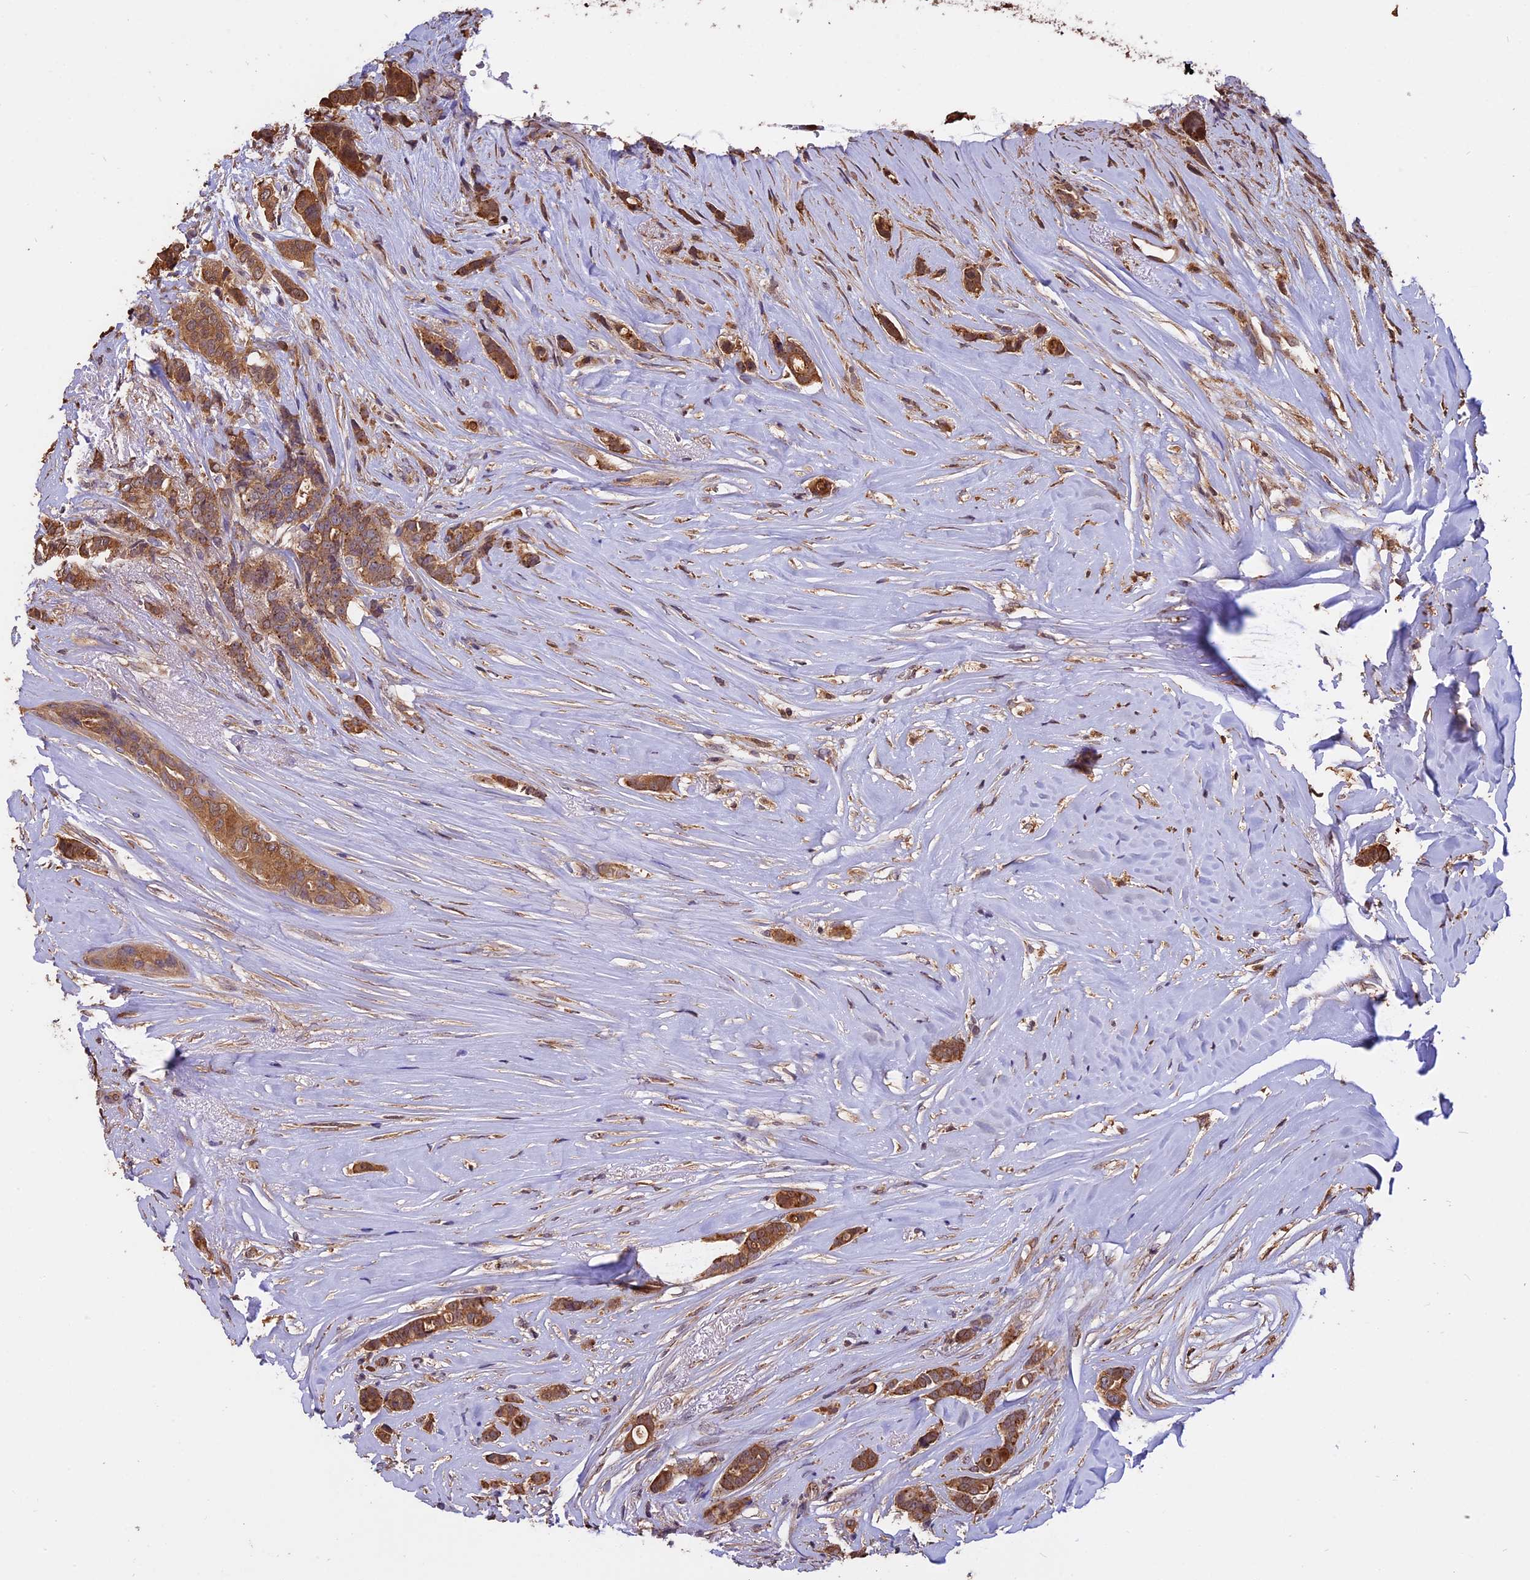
{"staining": {"intensity": "moderate", "quantity": ">75%", "location": "cytoplasmic/membranous"}, "tissue": "breast cancer", "cell_type": "Tumor cells", "image_type": "cancer", "snomed": [{"axis": "morphology", "description": "Lobular carcinoma"}, {"axis": "topography", "description": "Breast"}], "caption": "Human breast lobular carcinoma stained with a brown dye shows moderate cytoplasmic/membranous positive staining in approximately >75% of tumor cells.", "gene": "CHMP2A", "patient": {"sex": "female", "age": 51}}